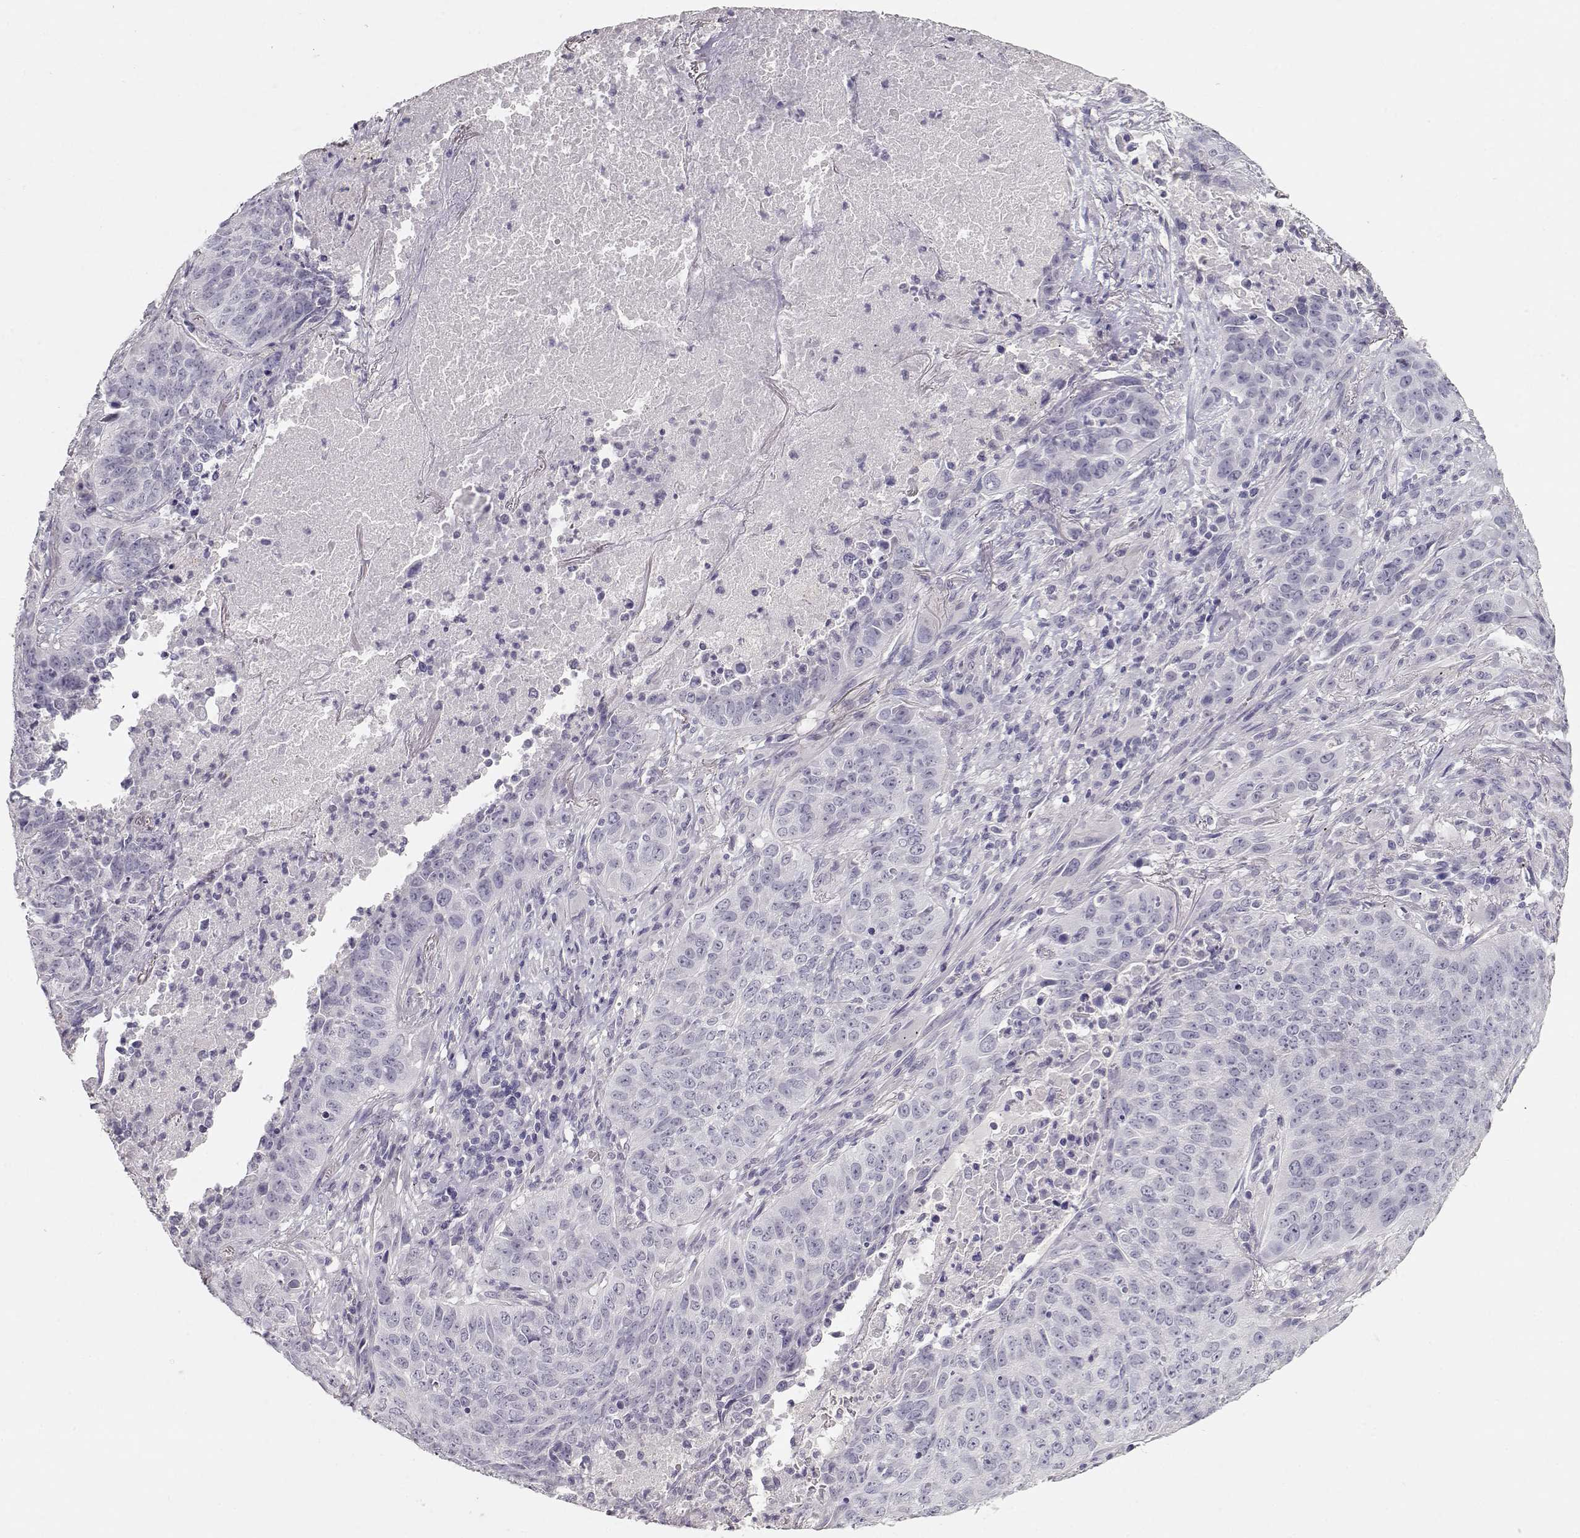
{"staining": {"intensity": "negative", "quantity": "none", "location": "none"}, "tissue": "lung cancer", "cell_type": "Tumor cells", "image_type": "cancer", "snomed": [{"axis": "morphology", "description": "Normal tissue, NOS"}, {"axis": "morphology", "description": "Squamous cell carcinoma, NOS"}, {"axis": "topography", "description": "Bronchus"}, {"axis": "topography", "description": "Lung"}], "caption": "Tumor cells are negative for protein expression in human lung cancer.", "gene": "MAGEC1", "patient": {"sex": "male", "age": 64}}